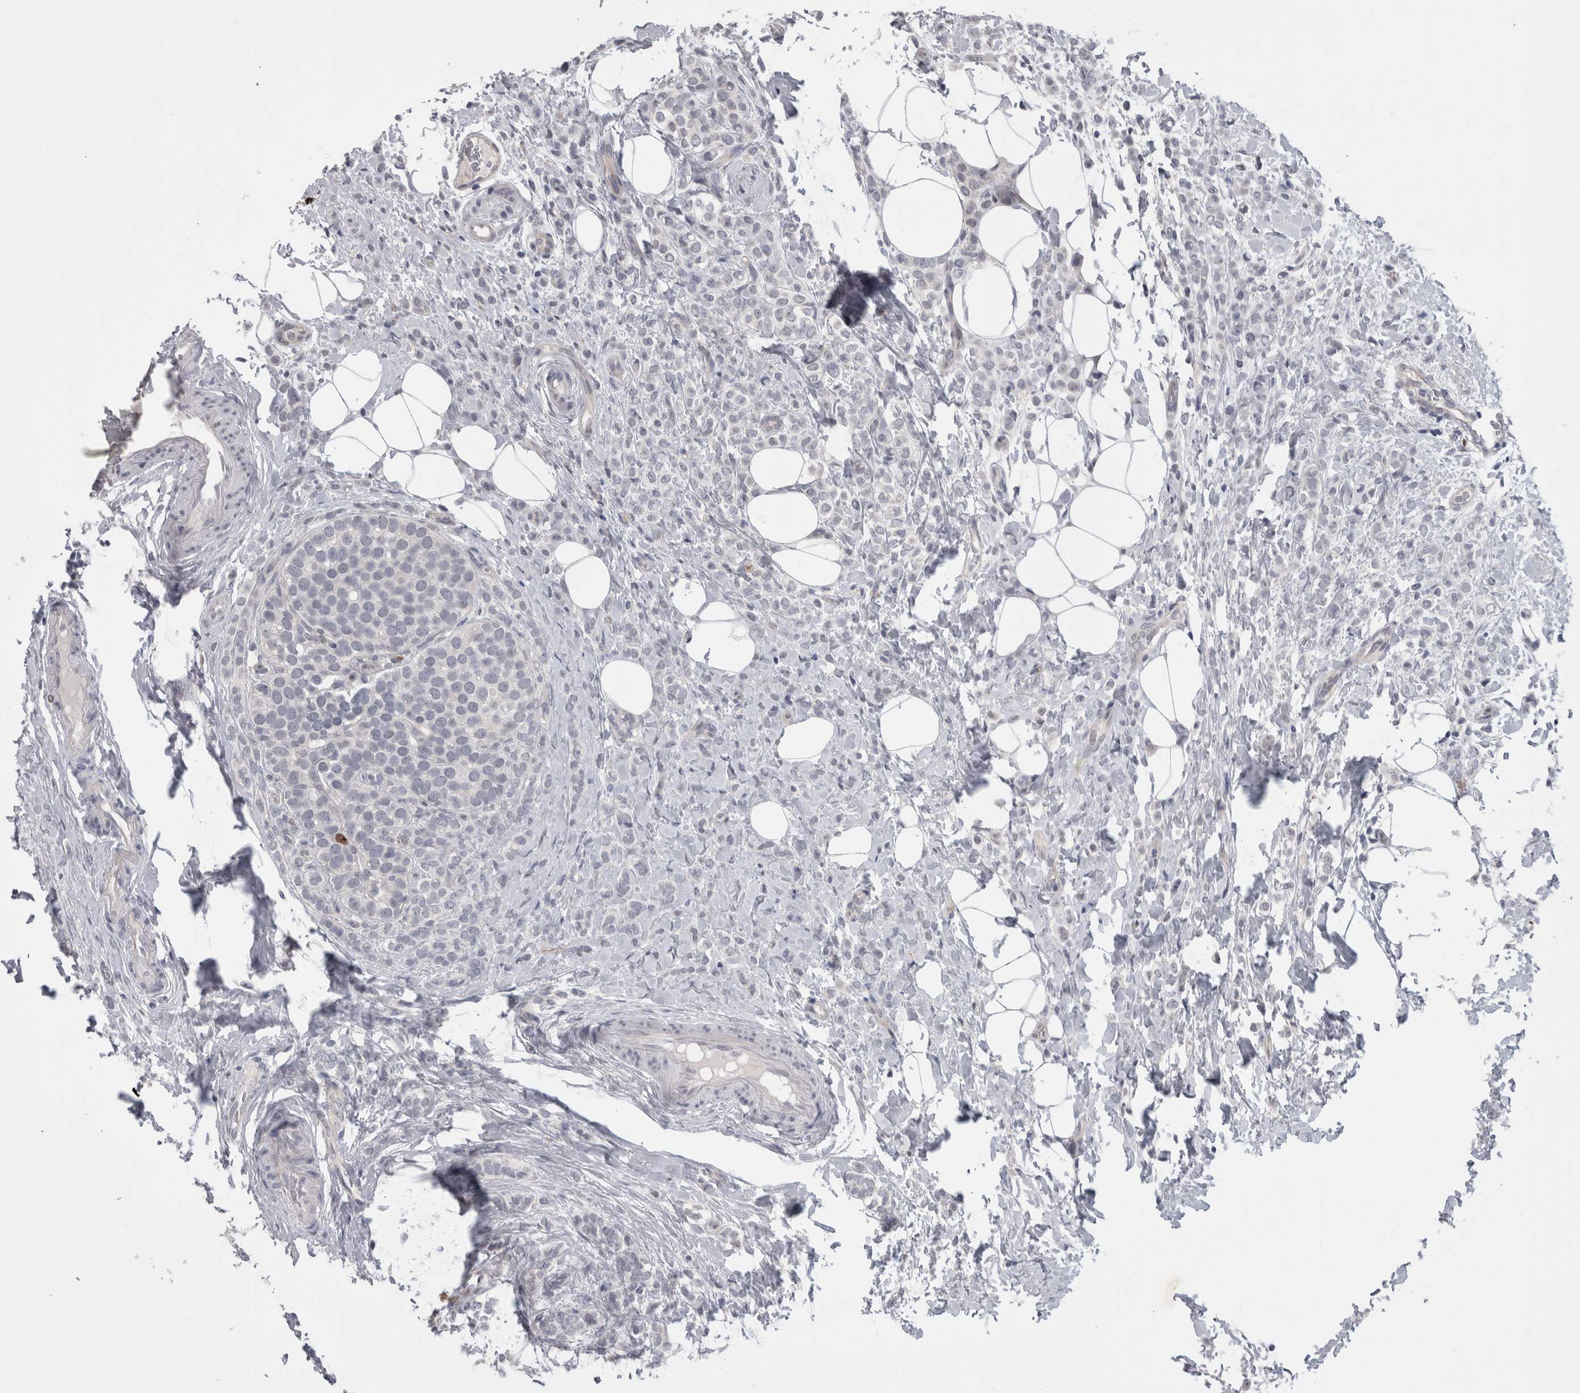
{"staining": {"intensity": "negative", "quantity": "none", "location": "none"}, "tissue": "breast cancer", "cell_type": "Tumor cells", "image_type": "cancer", "snomed": [{"axis": "morphology", "description": "Lobular carcinoma"}, {"axis": "topography", "description": "Breast"}], "caption": "Breast cancer stained for a protein using immunohistochemistry exhibits no positivity tumor cells.", "gene": "KIF18B", "patient": {"sex": "female", "age": 50}}